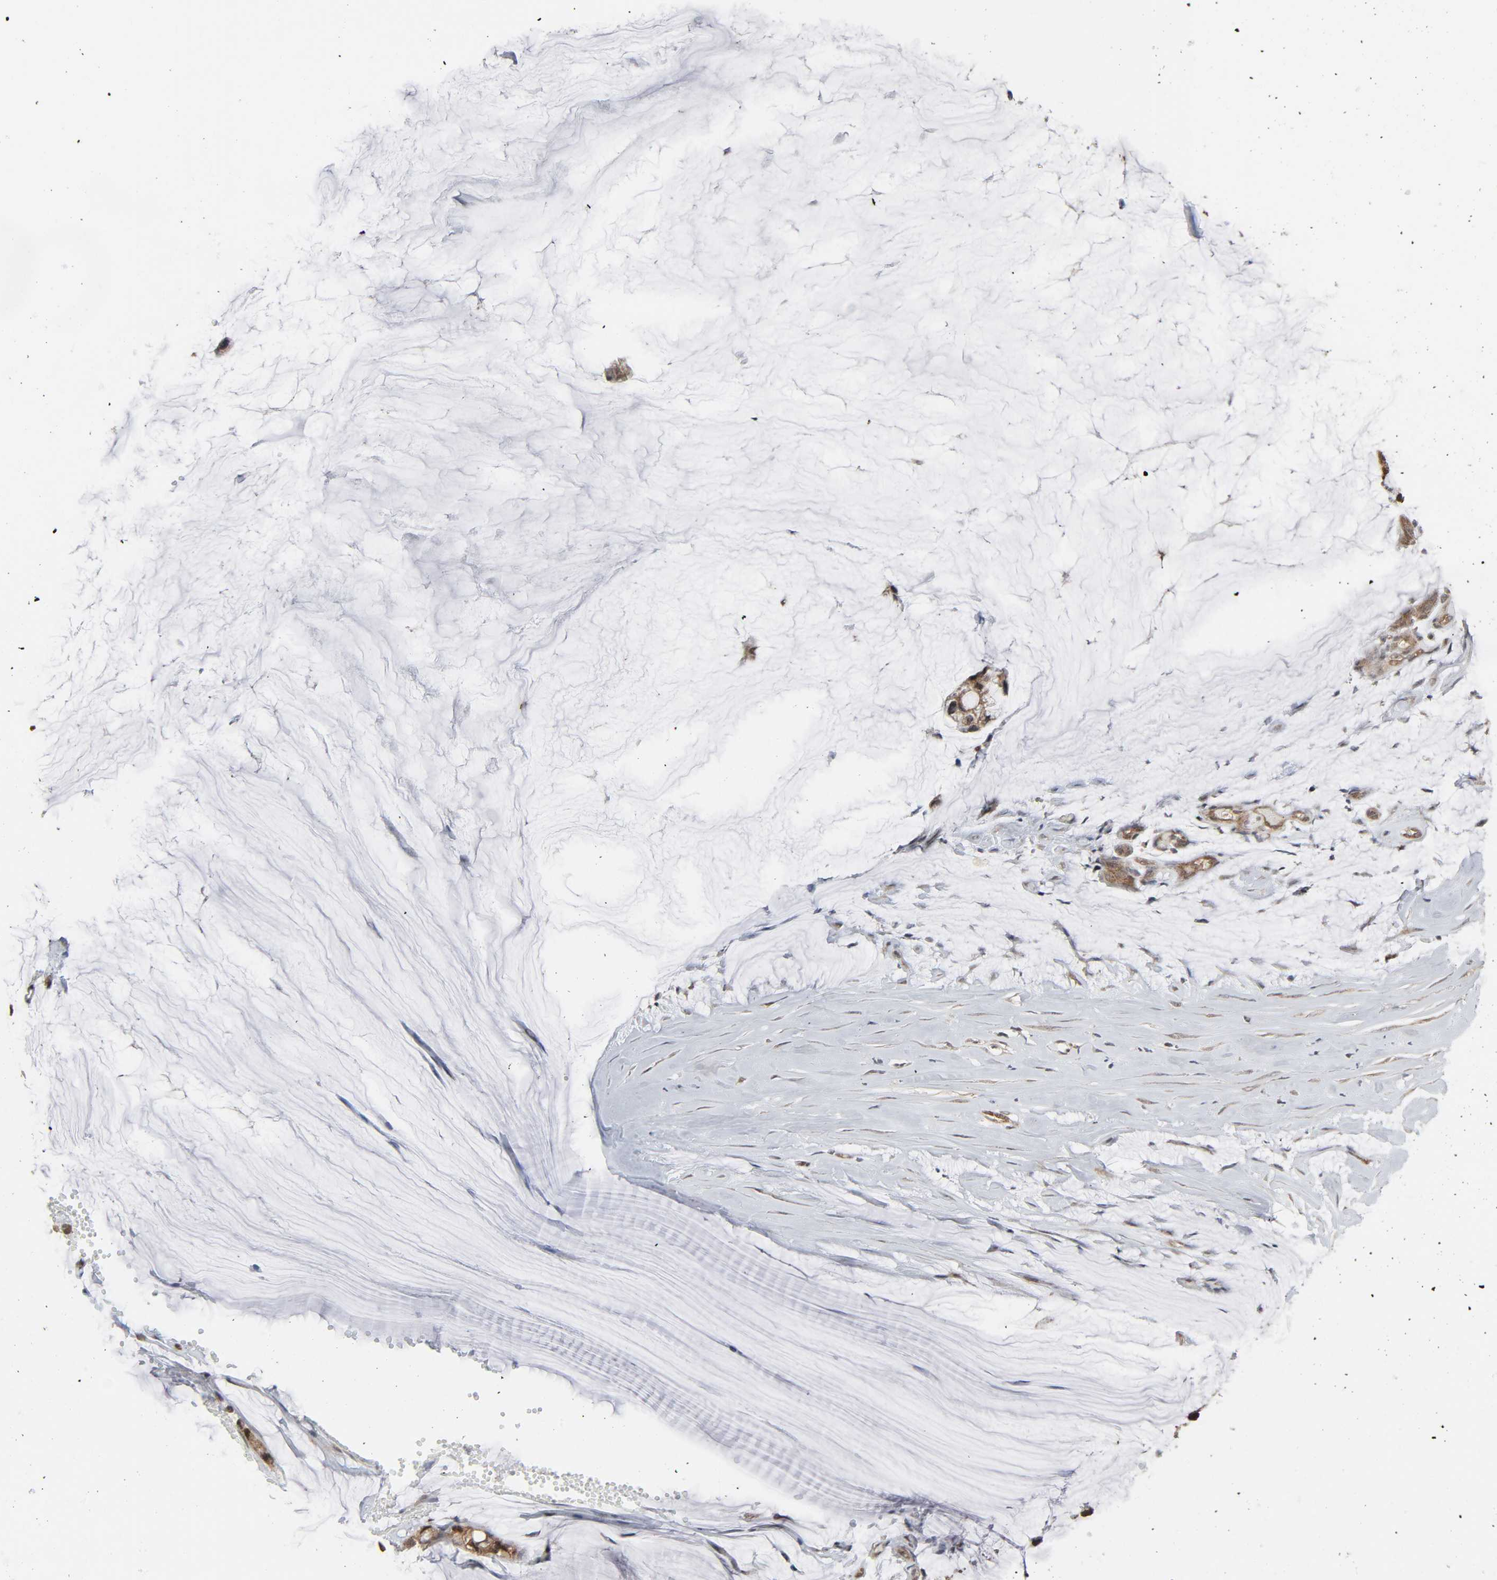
{"staining": {"intensity": "moderate", "quantity": ">75%", "location": "cytoplasmic/membranous,nuclear"}, "tissue": "ovarian cancer", "cell_type": "Tumor cells", "image_type": "cancer", "snomed": [{"axis": "morphology", "description": "Cystadenocarcinoma, mucinous, NOS"}, {"axis": "topography", "description": "Ovary"}], "caption": "The photomicrograph exhibits a brown stain indicating the presence of a protein in the cytoplasmic/membranous and nuclear of tumor cells in ovarian cancer (mucinous cystadenocarcinoma). (IHC, brightfield microscopy, high magnification).", "gene": "GSK3A", "patient": {"sex": "female", "age": 39}}